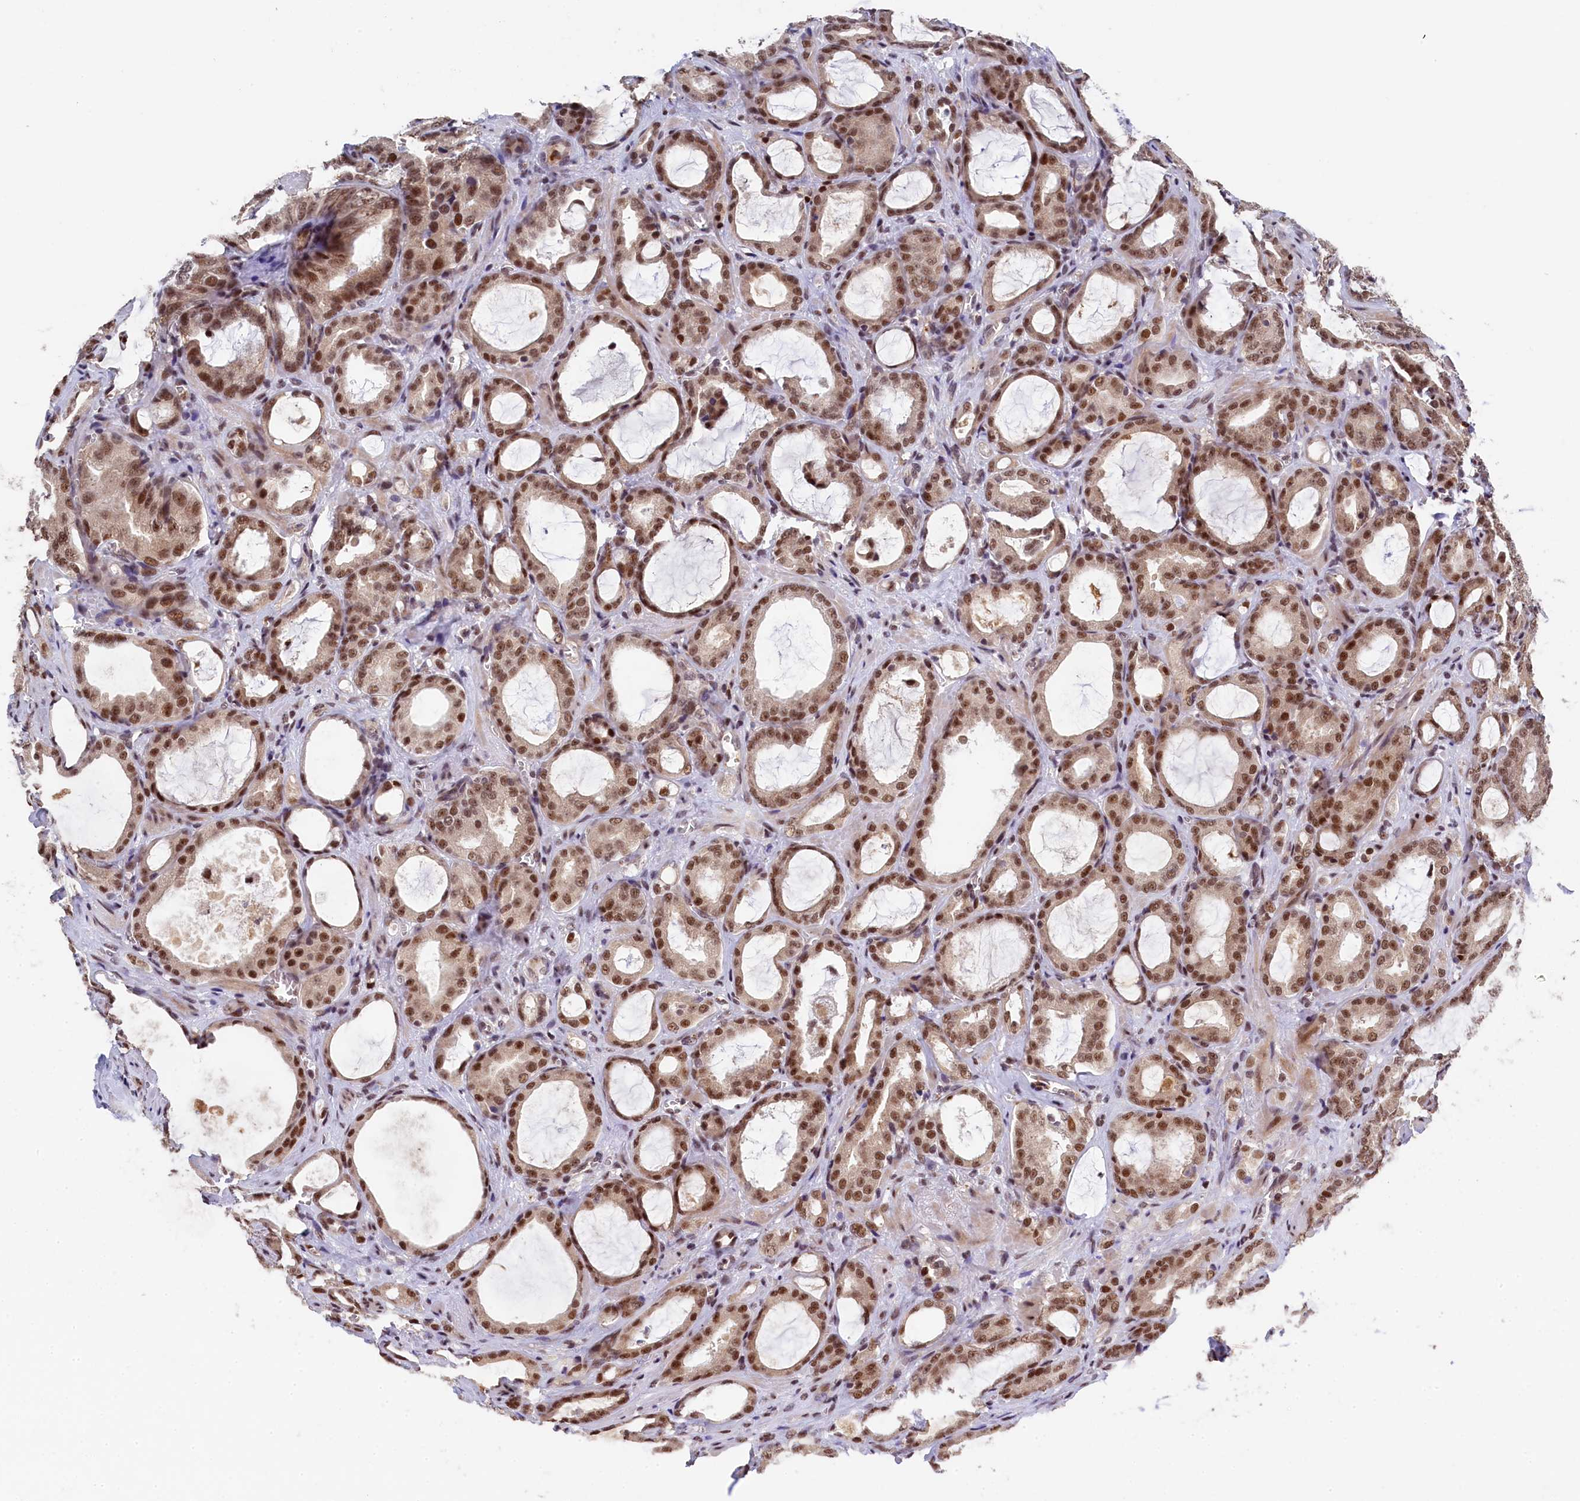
{"staining": {"intensity": "moderate", "quantity": ">75%", "location": "nuclear"}, "tissue": "prostate cancer", "cell_type": "Tumor cells", "image_type": "cancer", "snomed": [{"axis": "morphology", "description": "Adenocarcinoma, High grade"}, {"axis": "topography", "description": "Prostate"}], "caption": "Protein staining of prostate cancer (high-grade adenocarcinoma) tissue demonstrates moderate nuclear staining in about >75% of tumor cells.", "gene": "ADIG", "patient": {"sex": "male", "age": 72}}